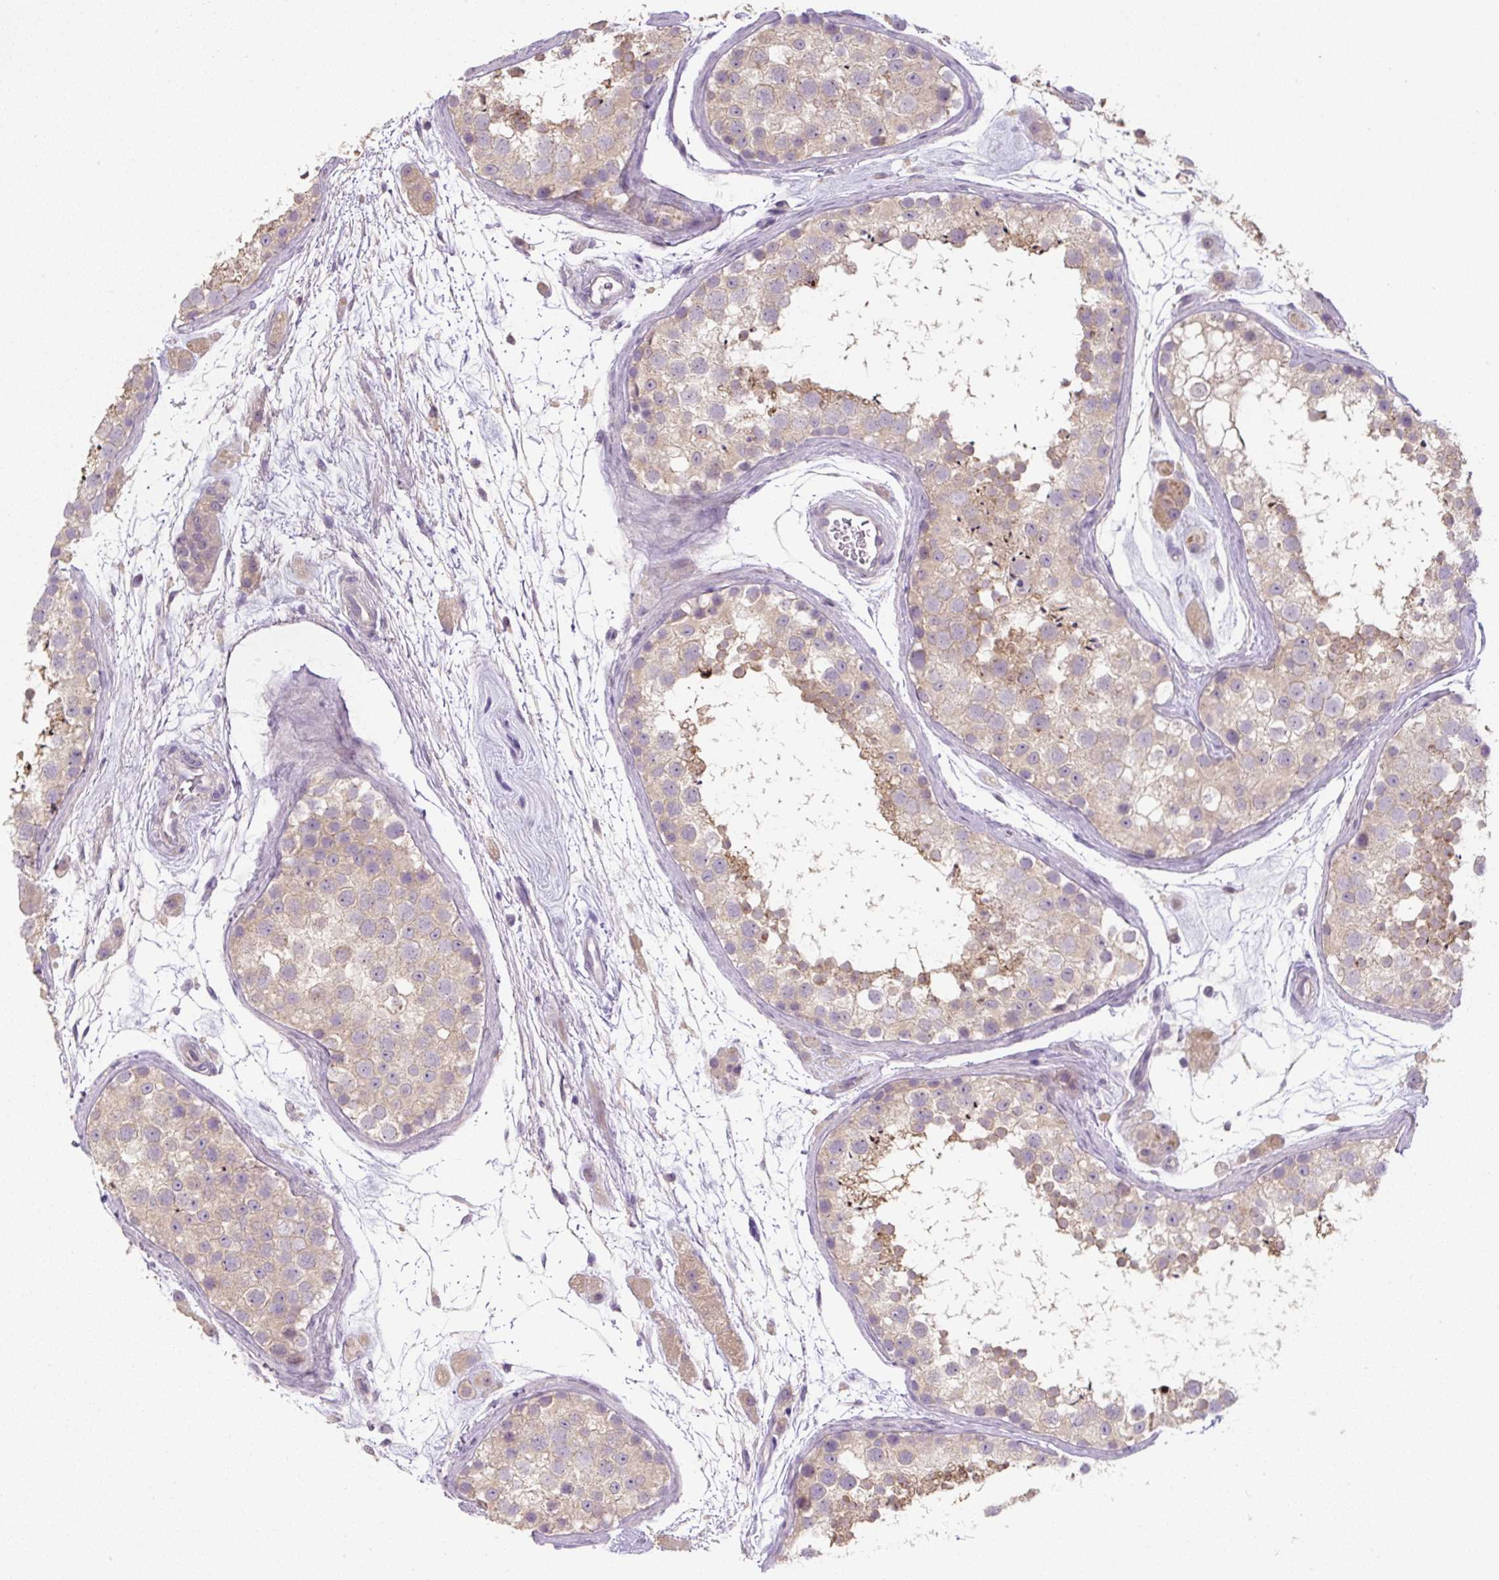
{"staining": {"intensity": "moderate", "quantity": "<25%", "location": "cytoplasmic/membranous"}, "tissue": "testis", "cell_type": "Cells in seminiferous ducts", "image_type": "normal", "snomed": [{"axis": "morphology", "description": "Normal tissue, NOS"}, {"axis": "topography", "description": "Testis"}], "caption": "Immunohistochemical staining of benign testis exhibits low levels of moderate cytoplasmic/membranous staining in about <25% of cells in seminiferous ducts.", "gene": "UBL3", "patient": {"sex": "male", "age": 41}}